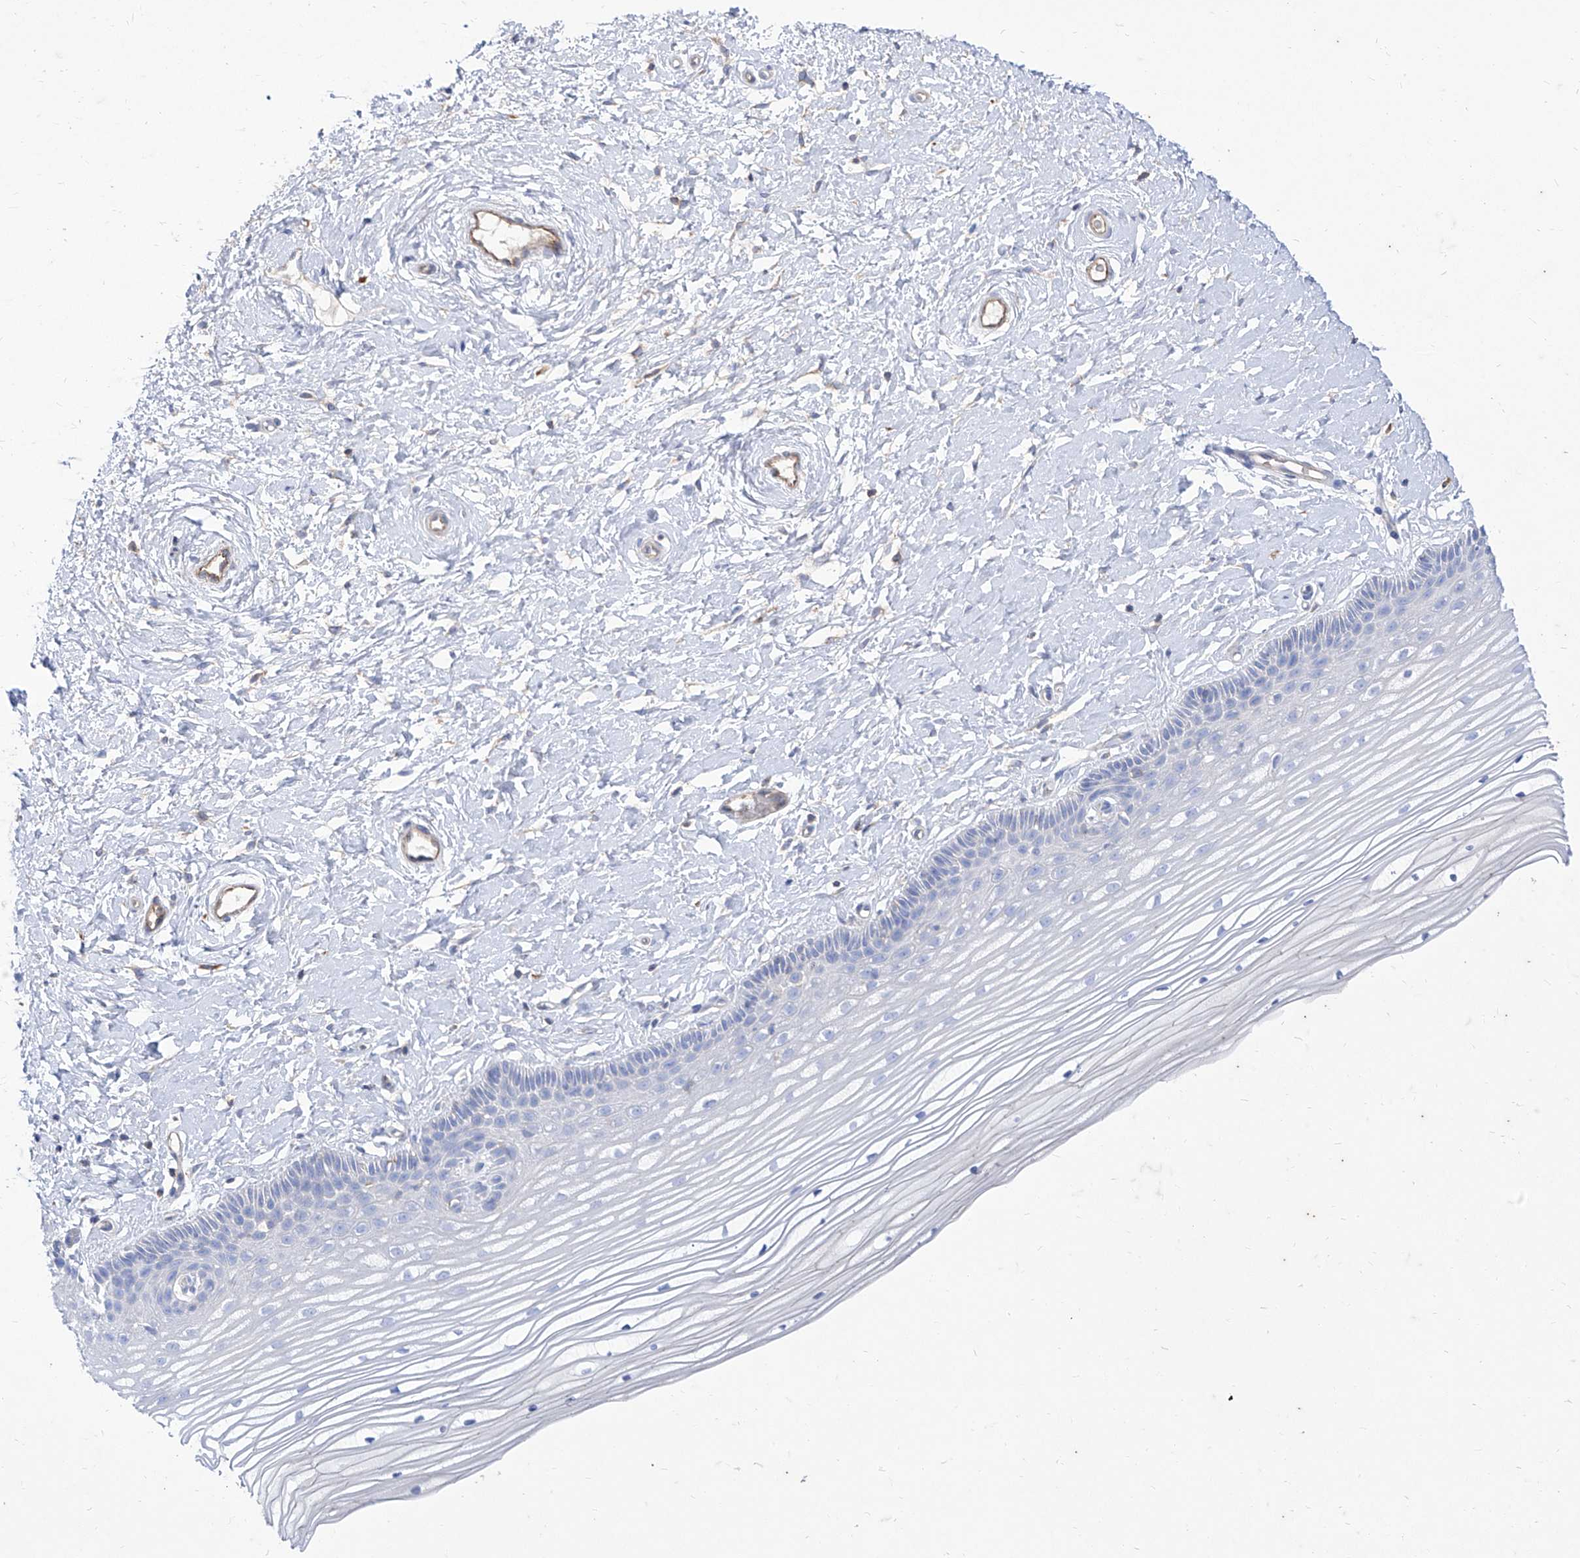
{"staining": {"intensity": "negative", "quantity": "none", "location": "none"}, "tissue": "vagina", "cell_type": "Squamous epithelial cells", "image_type": "normal", "snomed": [{"axis": "morphology", "description": "Normal tissue, NOS"}, {"axis": "topography", "description": "Vagina"}, {"axis": "topography", "description": "Cervix"}], "caption": "High power microscopy photomicrograph of an IHC micrograph of normal vagina, revealing no significant positivity in squamous epithelial cells.", "gene": "C1orf74", "patient": {"sex": "female", "age": 40}}